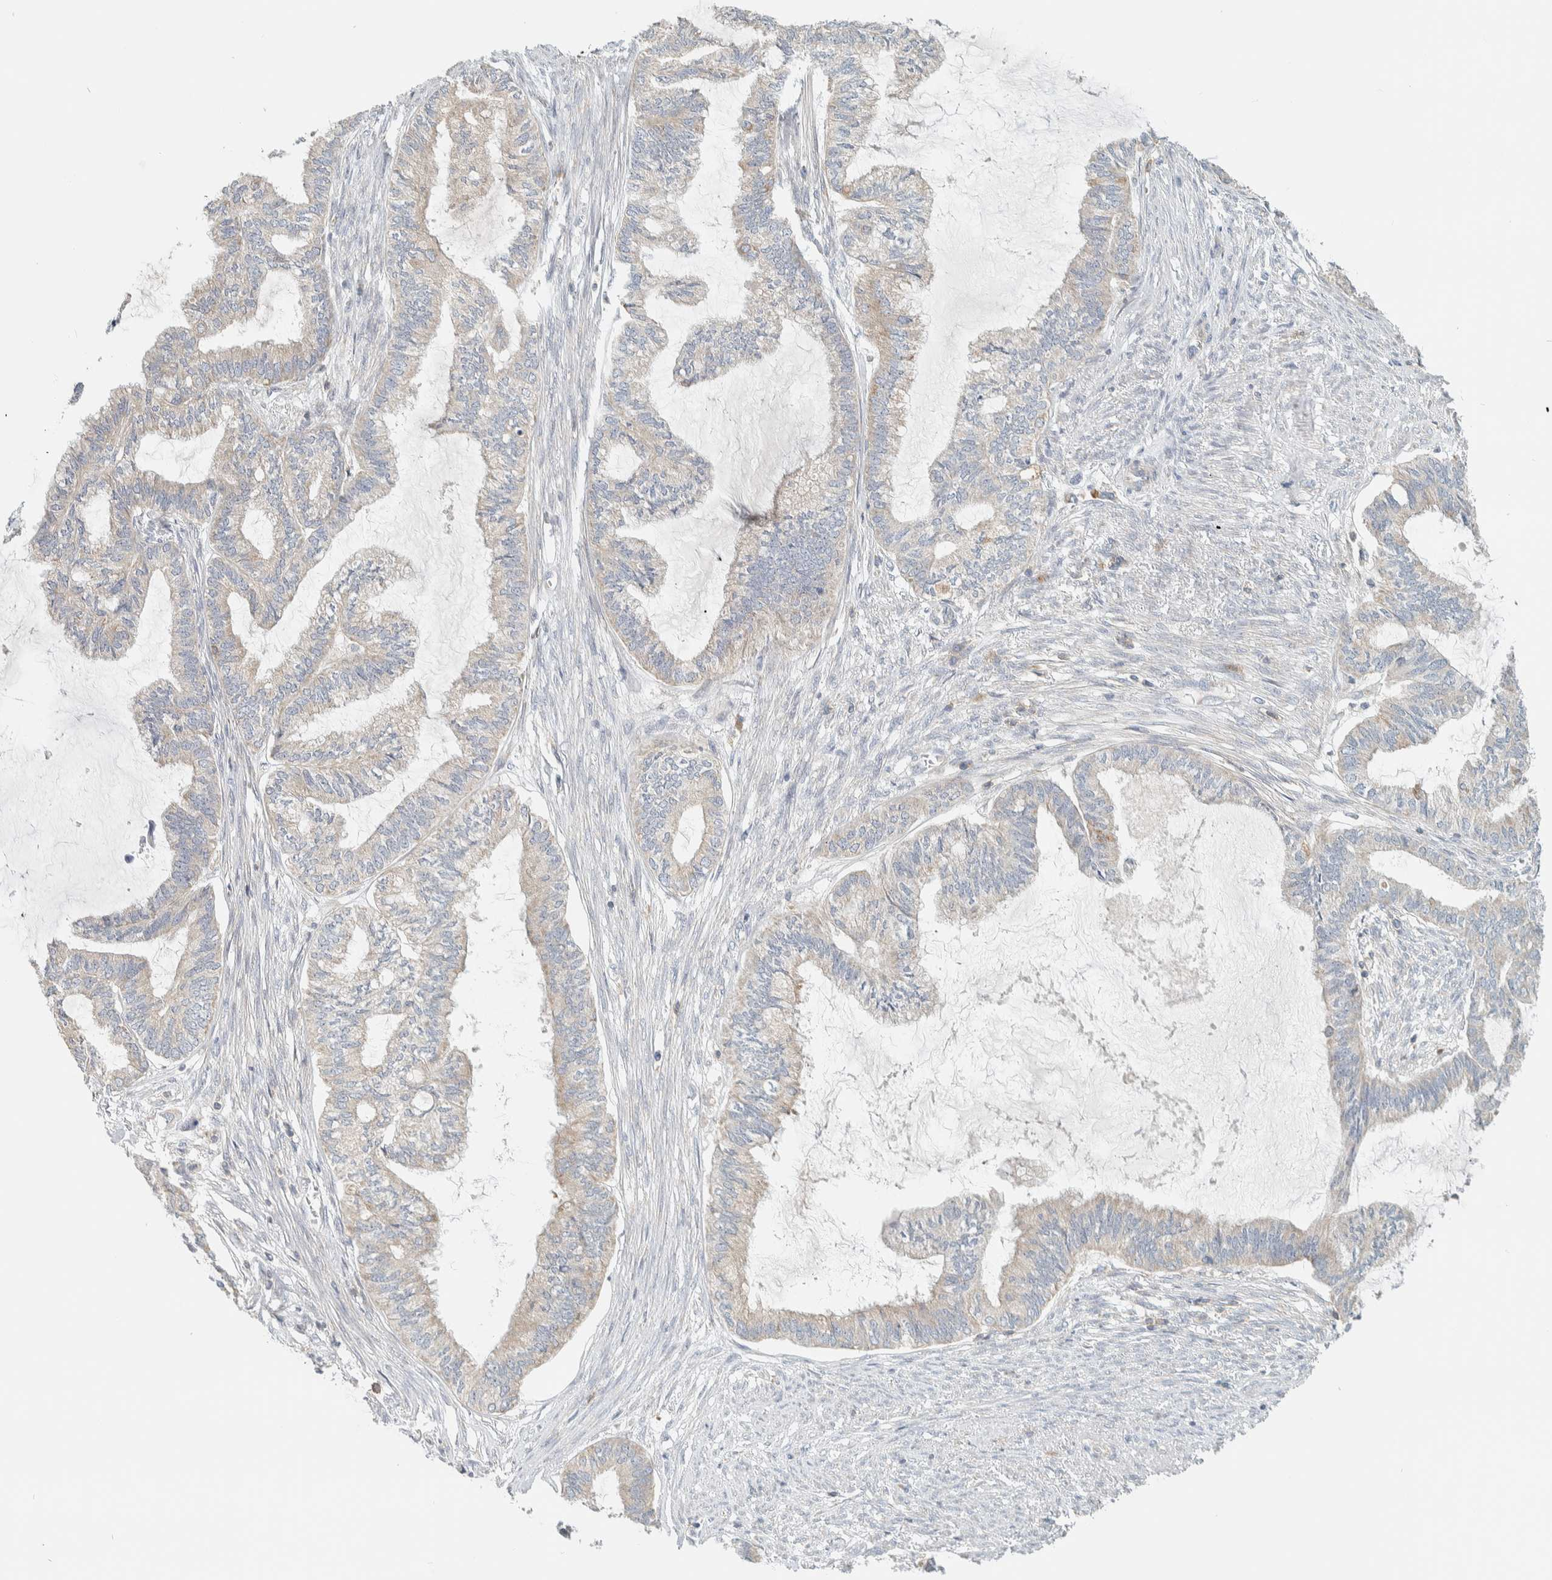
{"staining": {"intensity": "weak", "quantity": "<25%", "location": "cytoplasmic/membranous"}, "tissue": "endometrial cancer", "cell_type": "Tumor cells", "image_type": "cancer", "snomed": [{"axis": "morphology", "description": "Adenocarcinoma, NOS"}, {"axis": "topography", "description": "Endometrium"}], "caption": "A micrograph of human endometrial cancer is negative for staining in tumor cells.", "gene": "CCDC57", "patient": {"sex": "female", "age": 86}}